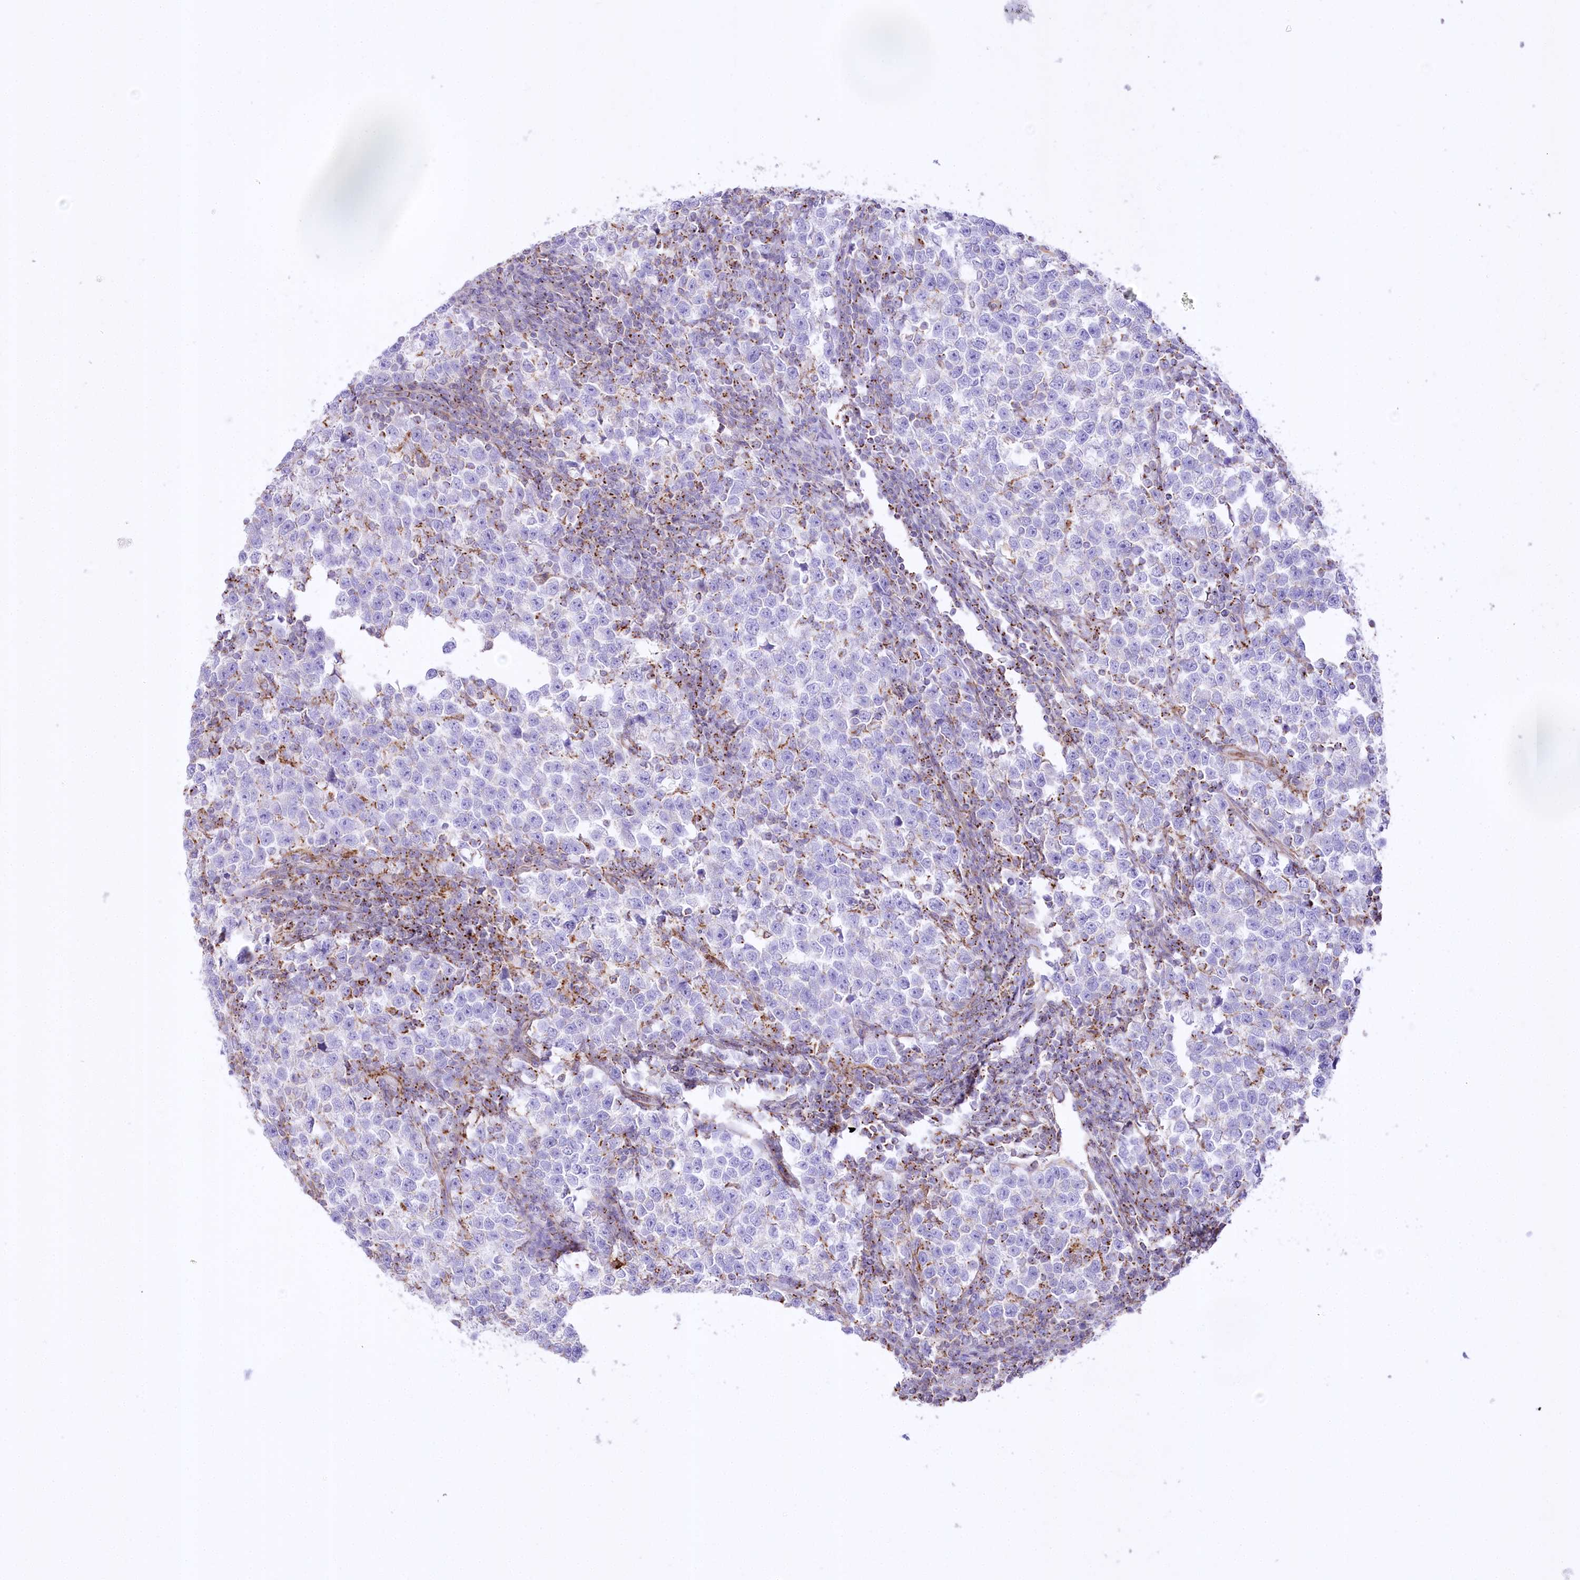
{"staining": {"intensity": "negative", "quantity": "none", "location": "none"}, "tissue": "testis cancer", "cell_type": "Tumor cells", "image_type": "cancer", "snomed": [{"axis": "morphology", "description": "Normal tissue, NOS"}, {"axis": "morphology", "description": "Seminoma, NOS"}, {"axis": "topography", "description": "Testis"}], "caption": "An IHC histopathology image of seminoma (testis) is shown. There is no staining in tumor cells of seminoma (testis).", "gene": "FAM216A", "patient": {"sex": "male", "age": 43}}